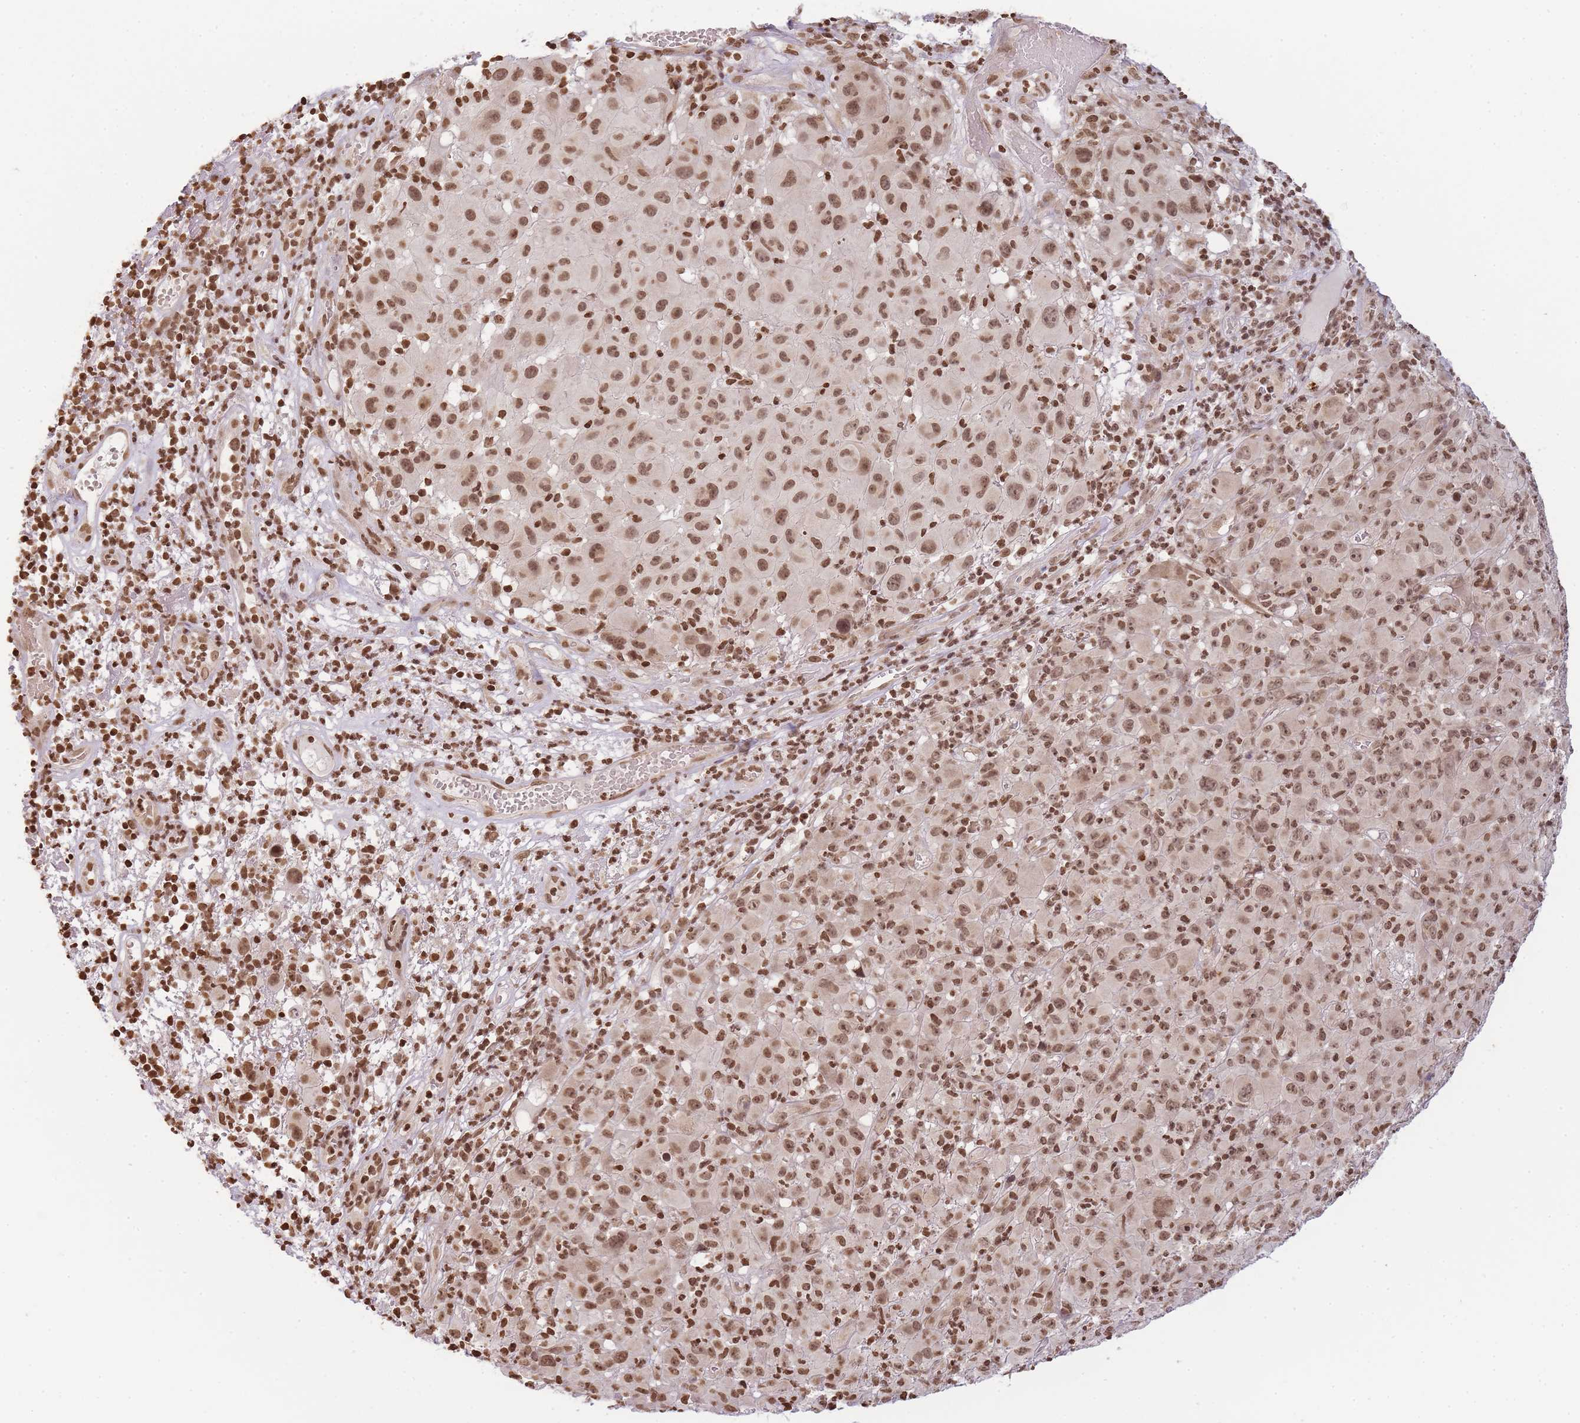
{"staining": {"intensity": "moderate", "quantity": ">75%", "location": "nuclear"}, "tissue": "melanoma", "cell_type": "Tumor cells", "image_type": "cancer", "snomed": [{"axis": "morphology", "description": "Malignant melanoma, NOS"}, {"axis": "topography", "description": "Skin"}], "caption": "Protein staining shows moderate nuclear positivity in approximately >75% of tumor cells in malignant melanoma.", "gene": "WWTR1", "patient": {"sex": "male", "age": 73}}